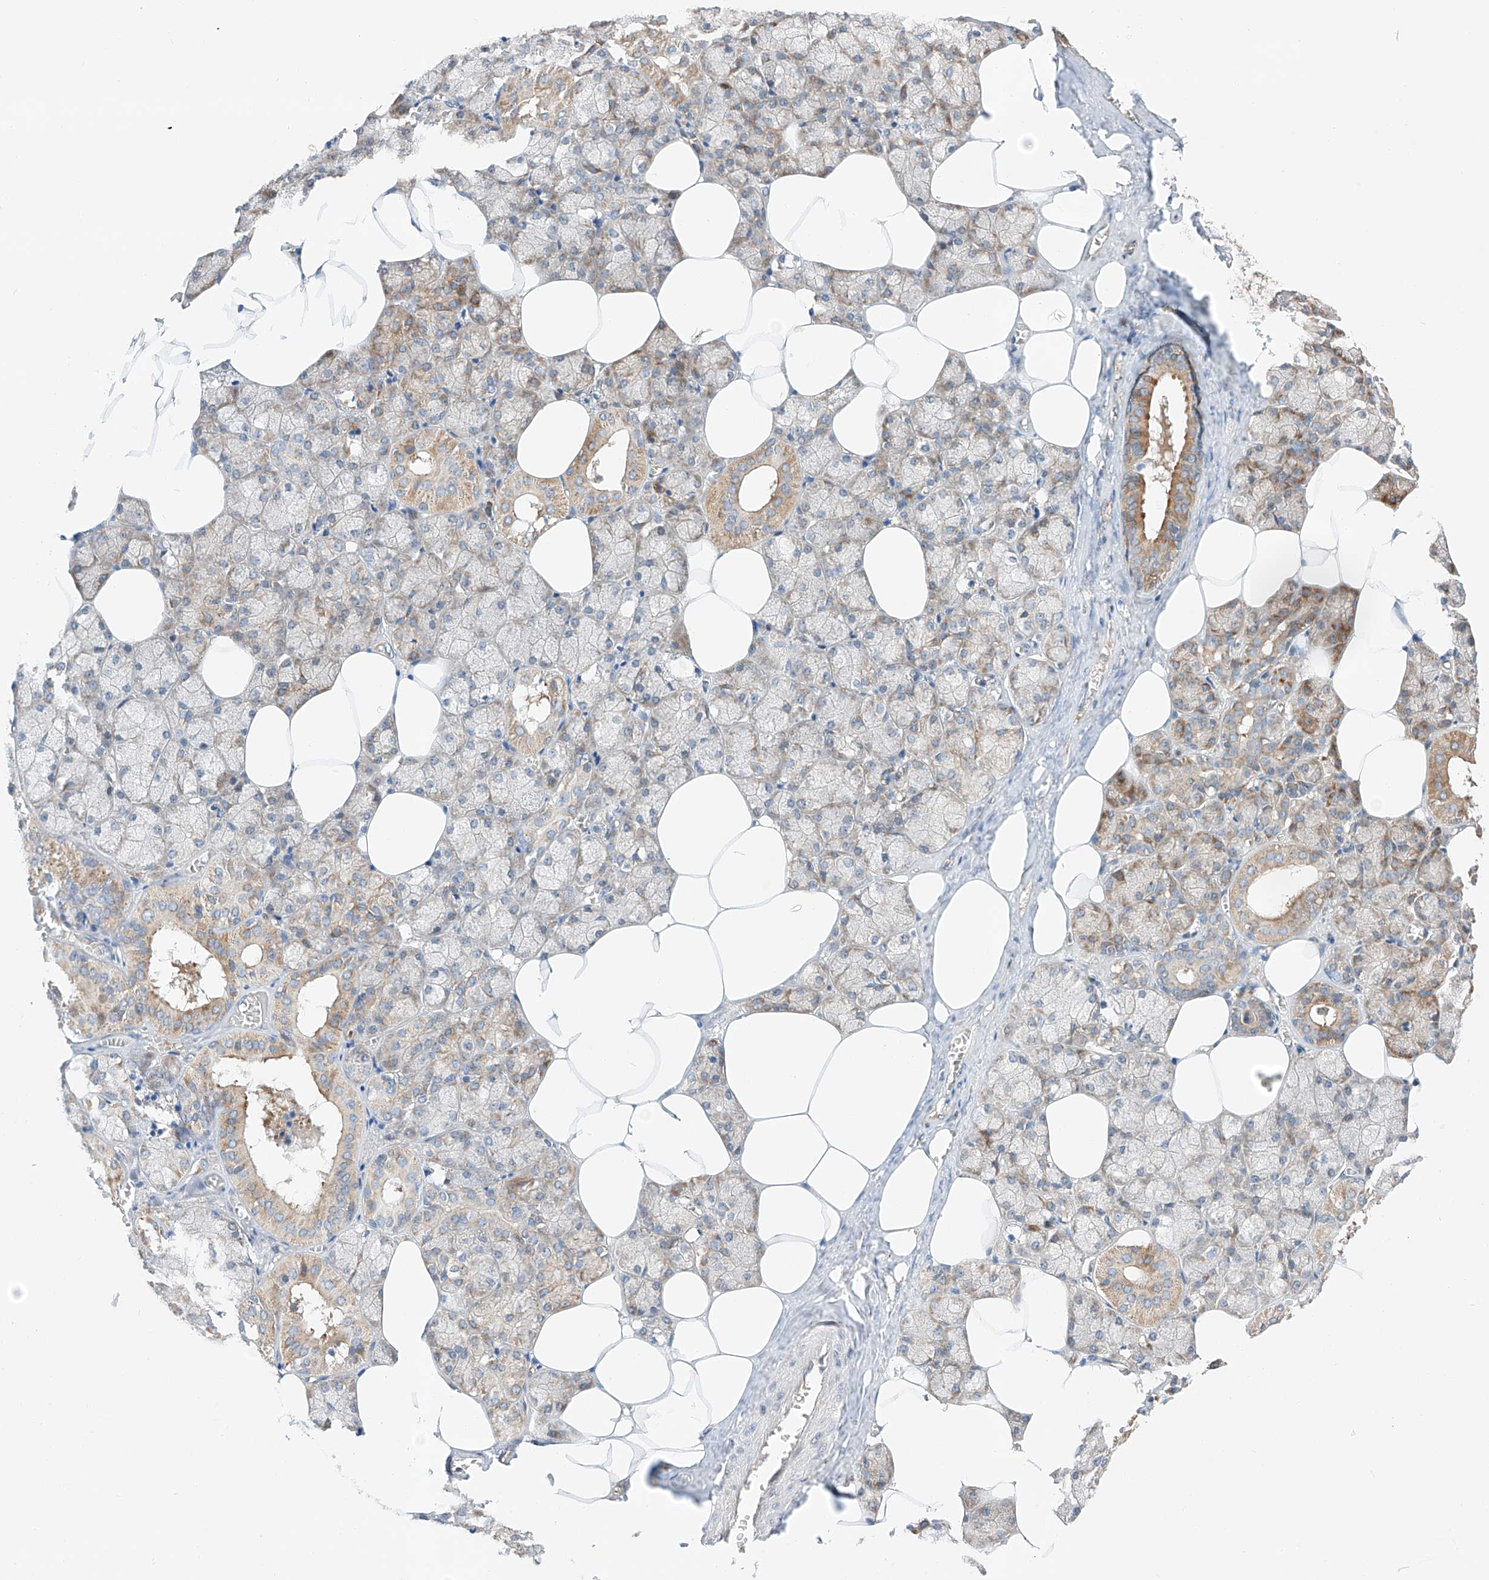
{"staining": {"intensity": "moderate", "quantity": "25%-75%", "location": "cytoplasmic/membranous"}, "tissue": "salivary gland", "cell_type": "Glandular cells", "image_type": "normal", "snomed": [{"axis": "morphology", "description": "Normal tissue, NOS"}, {"axis": "topography", "description": "Salivary gland"}], "caption": "Salivary gland was stained to show a protein in brown. There is medium levels of moderate cytoplasmic/membranous expression in about 25%-75% of glandular cells. Nuclei are stained in blue.", "gene": "RUSC1", "patient": {"sex": "male", "age": 62}}